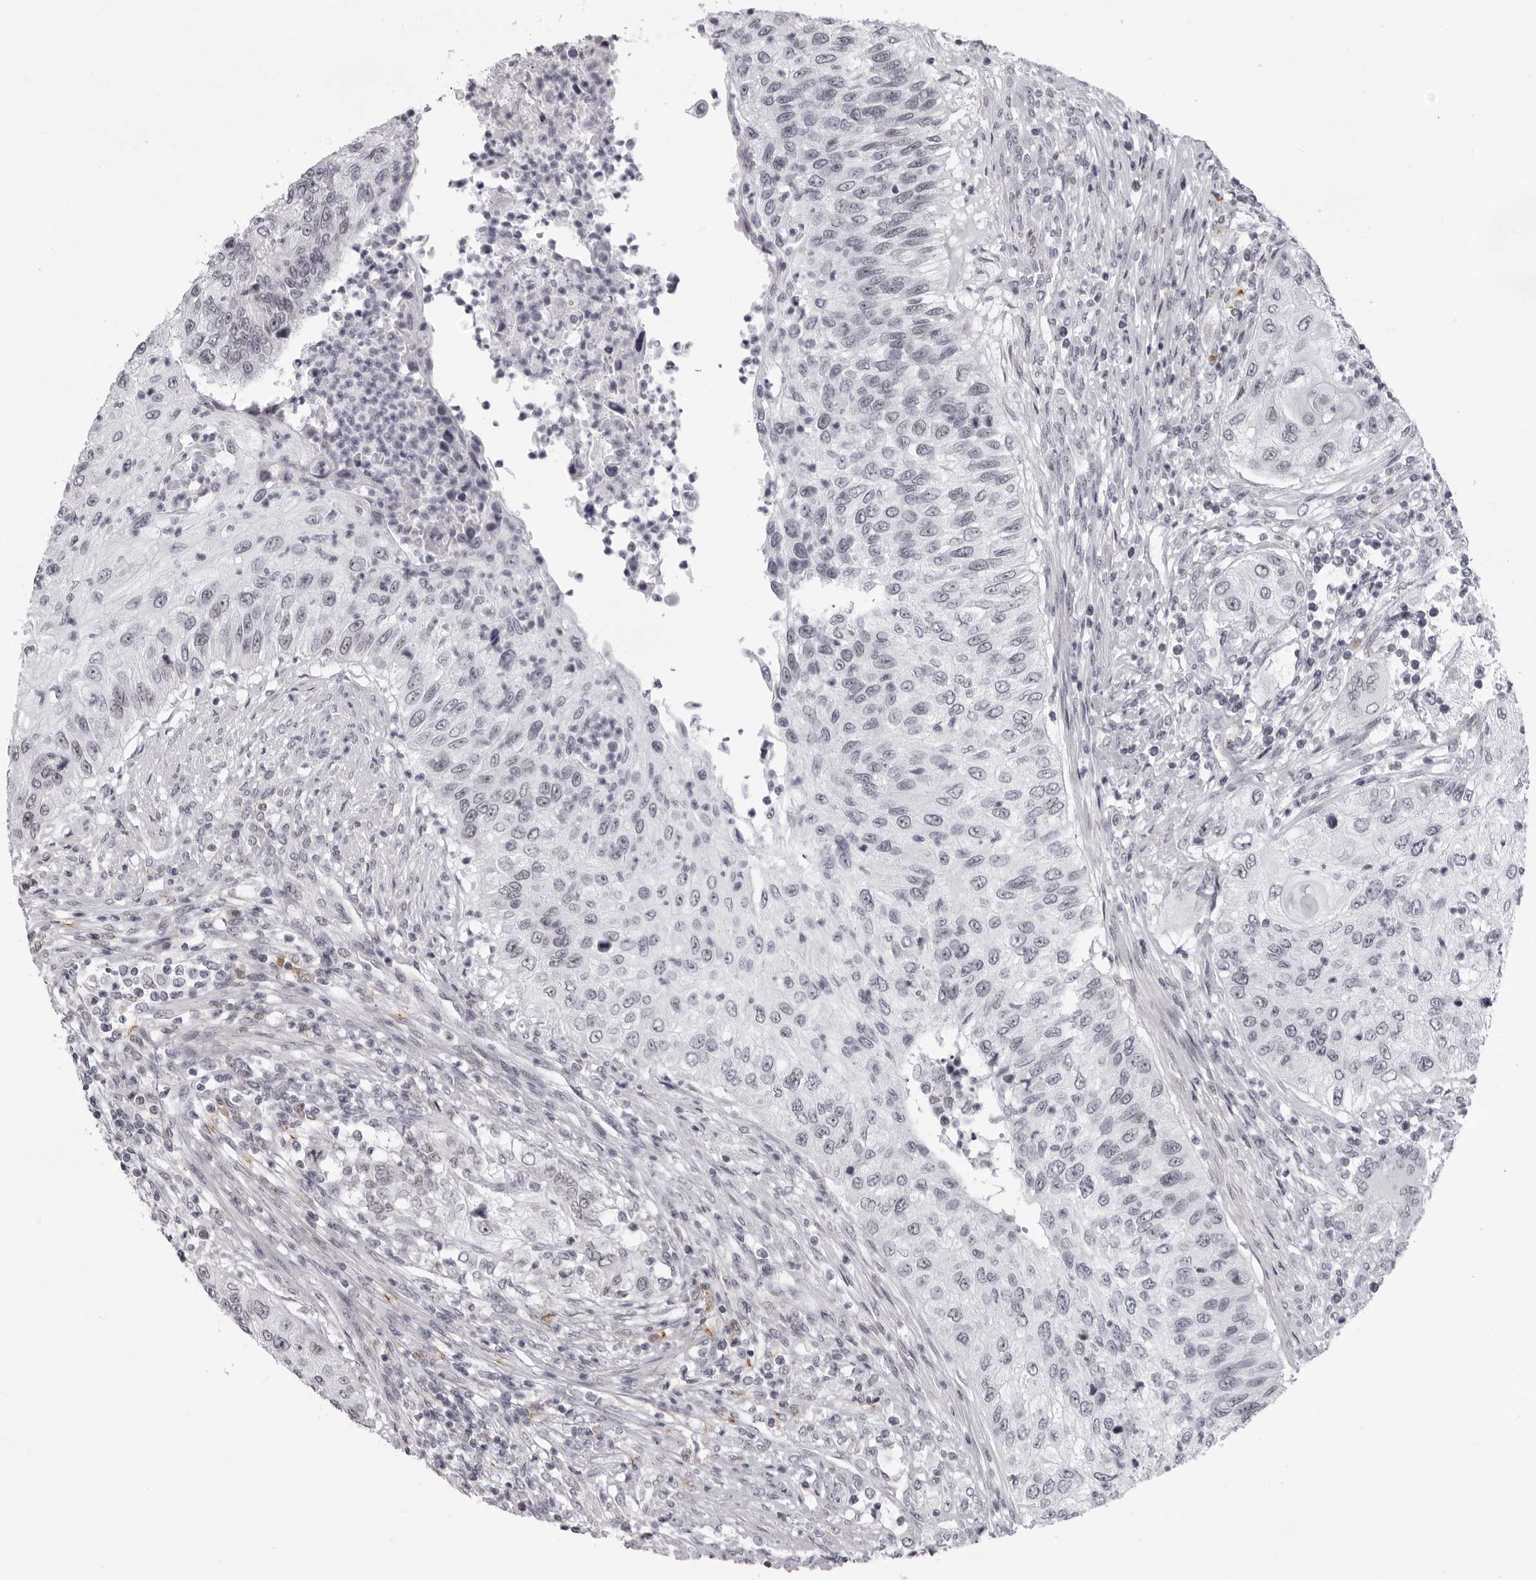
{"staining": {"intensity": "negative", "quantity": "none", "location": "none"}, "tissue": "urothelial cancer", "cell_type": "Tumor cells", "image_type": "cancer", "snomed": [{"axis": "morphology", "description": "Urothelial carcinoma, High grade"}, {"axis": "topography", "description": "Urinary bladder"}], "caption": "The histopathology image reveals no staining of tumor cells in urothelial cancer.", "gene": "EXOSC10", "patient": {"sex": "female", "age": 60}}